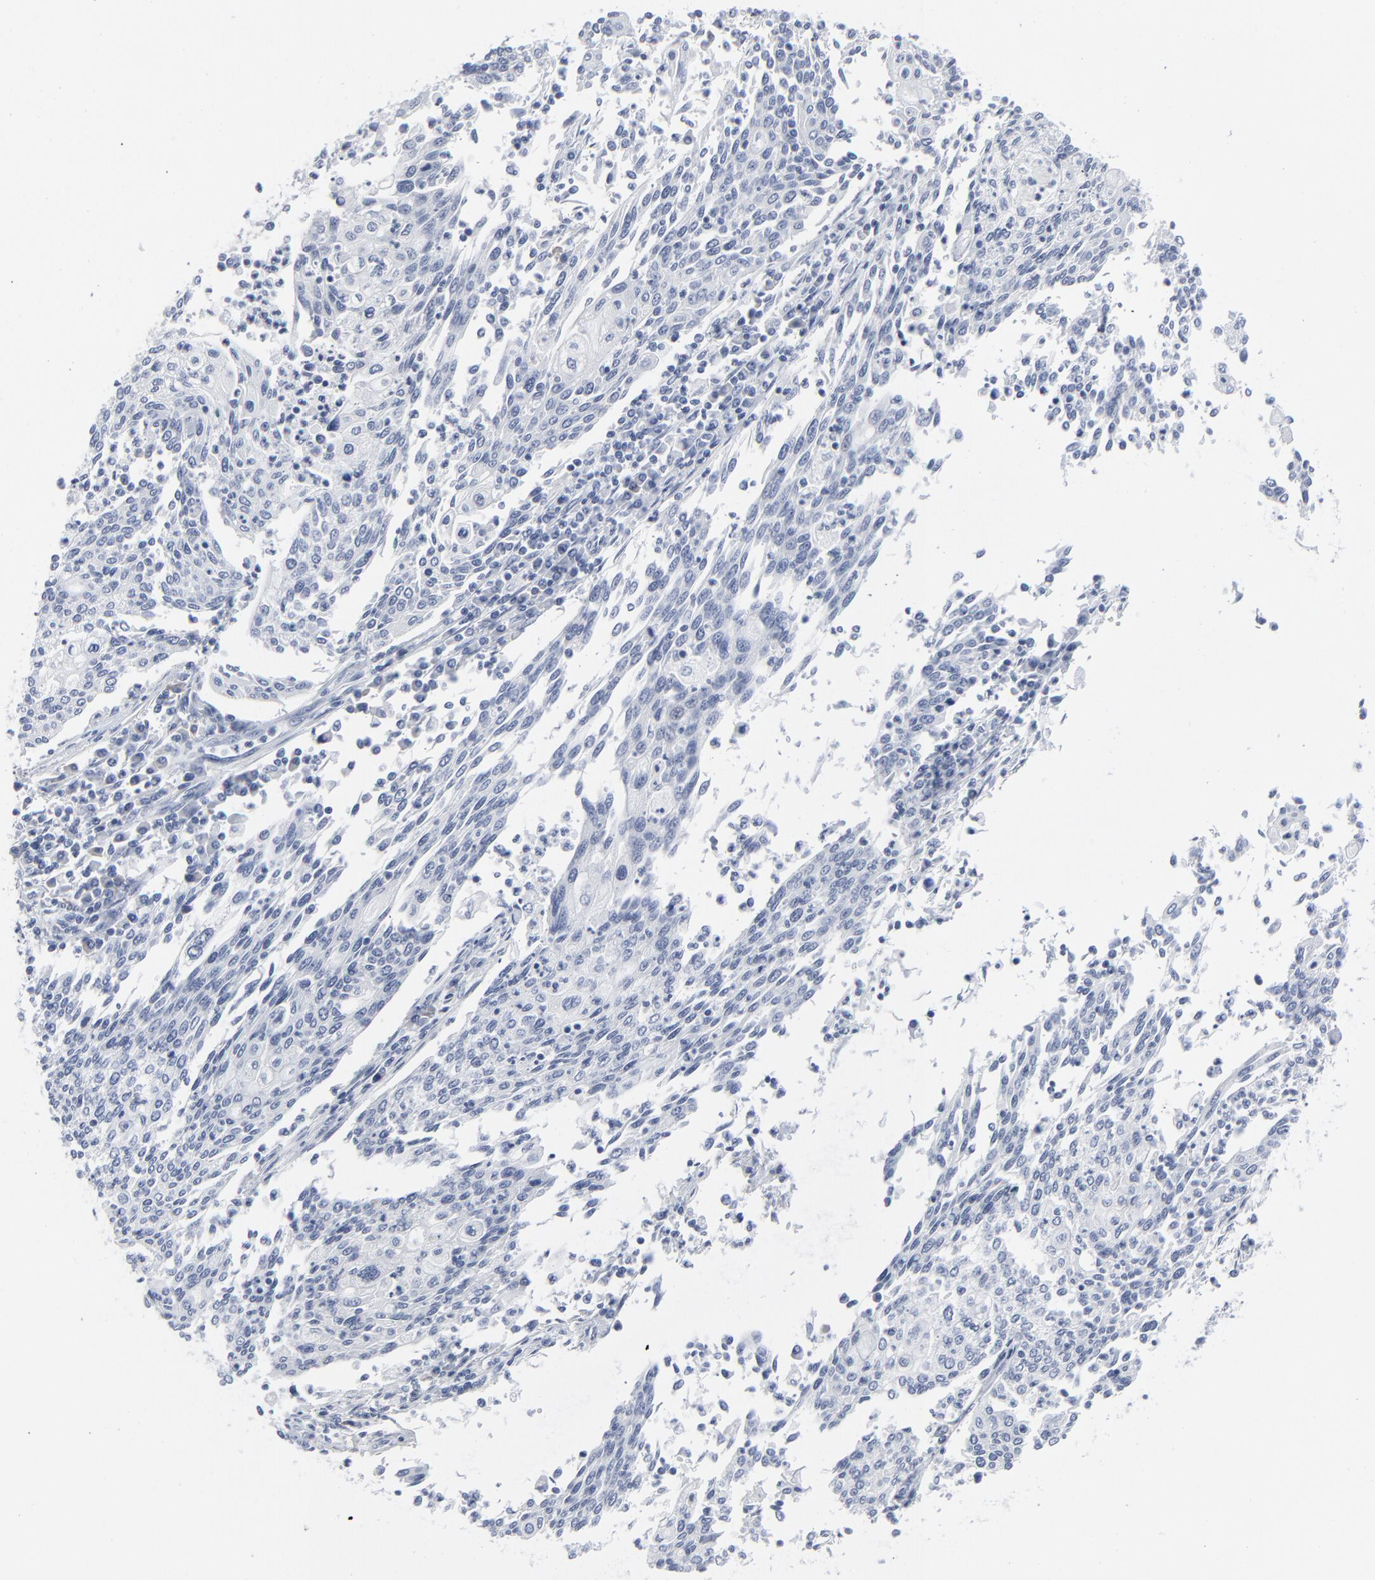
{"staining": {"intensity": "negative", "quantity": "none", "location": "none"}, "tissue": "cervical cancer", "cell_type": "Tumor cells", "image_type": "cancer", "snomed": [{"axis": "morphology", "description": "Squamous cell carcinoma, NOS"}, {"axis": "topography", "description": "Cervix"}], "caption": "IHC of human cervical cancer (squamous cell carcinoma) shows no staining in tumor cells.", "gene": "PAGE1", "patient": {"sex": "female", "age": 40}}